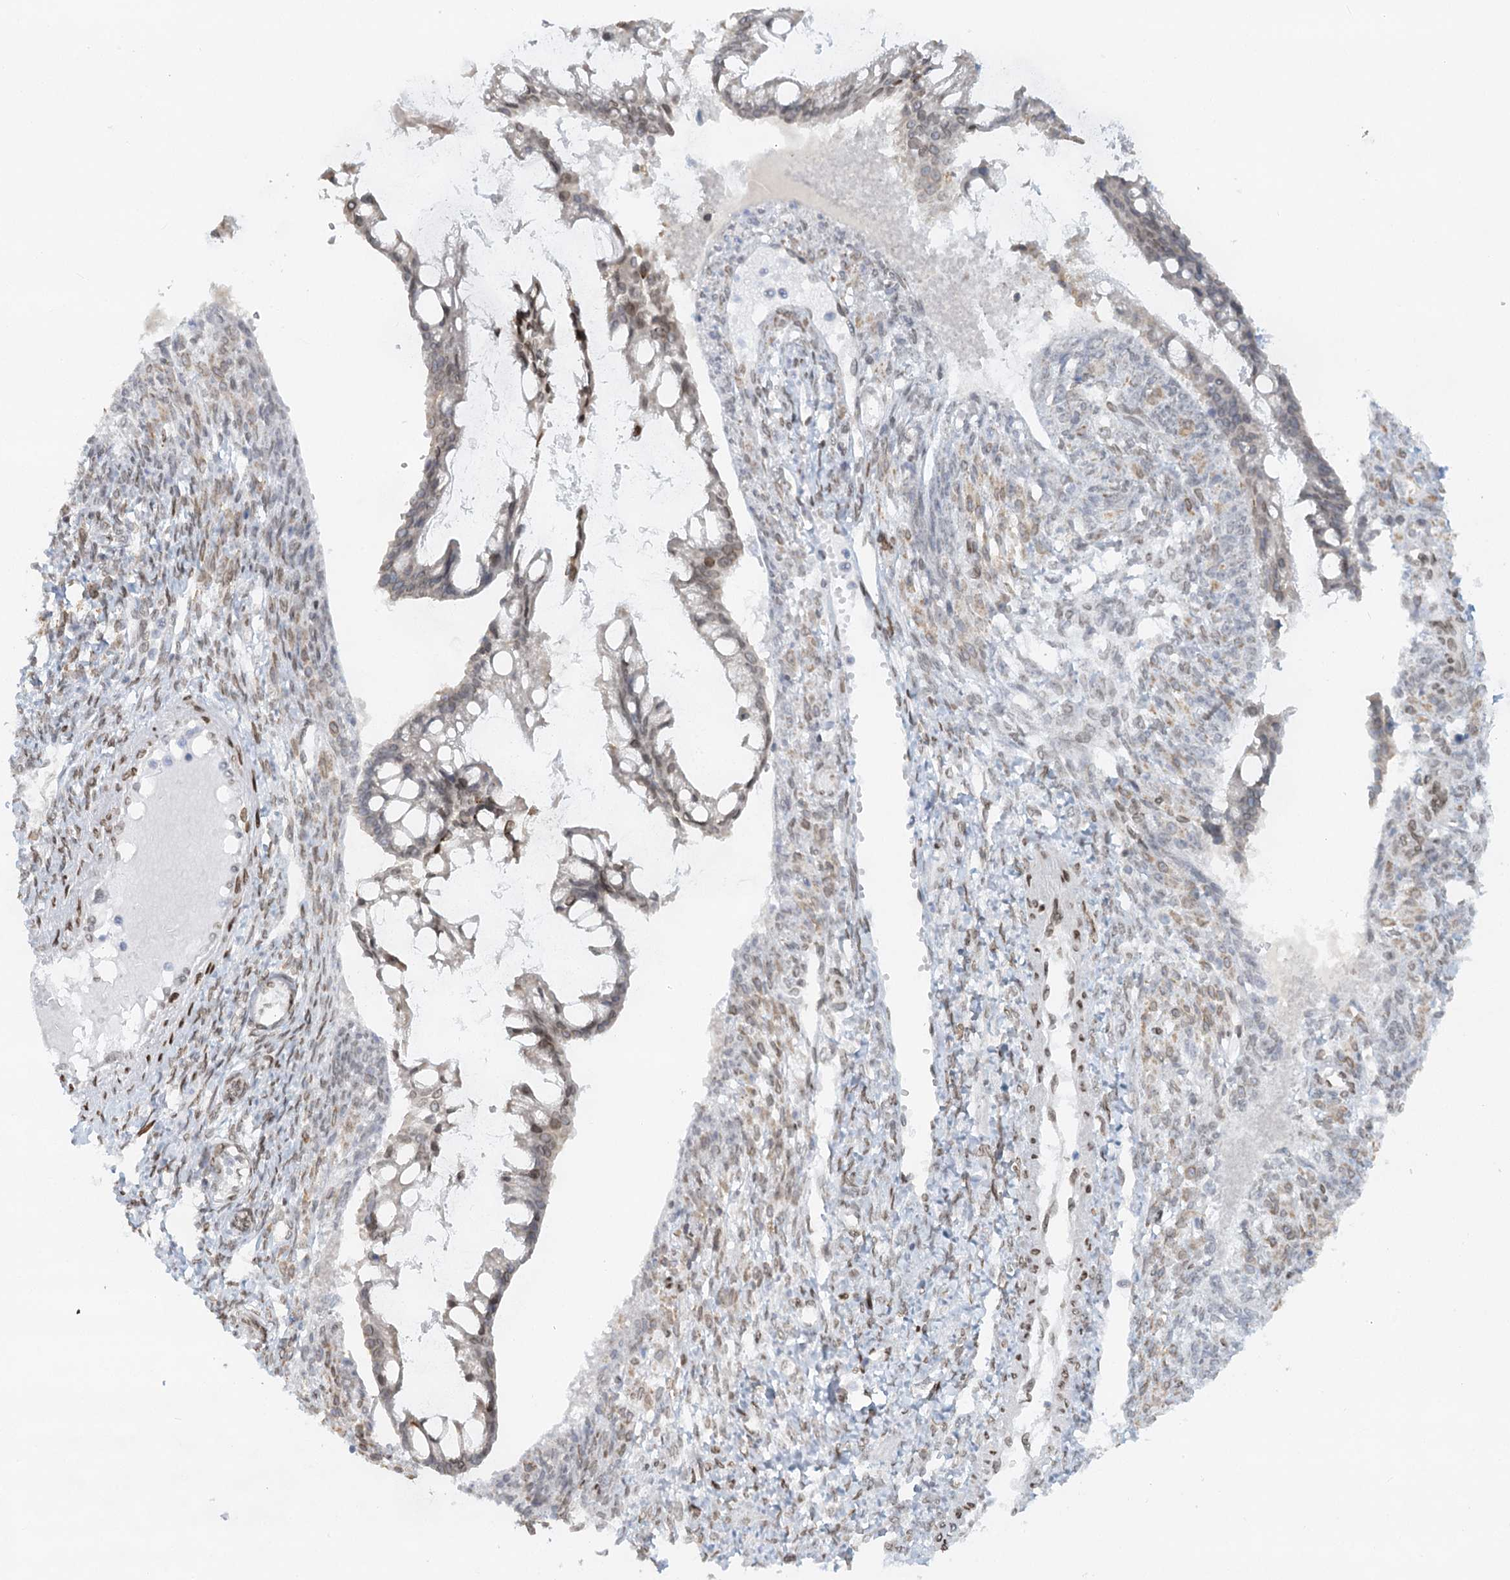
{"staining": {"intensity": "weak", "quantity": "25%-75%", "location": "nuclear"}, "tissue": "ovarian cancer", "cell_type": "Tumor cells", "image_type": "cancer", "snomed": [{"axis": "morphology", "description": "Cystadenocarcinoma, mucinous, NOS"}, {"axis": "topography", "description": "Ovary"}], "caption": "Human mucinous cystadenocarcinoma (ovarian) stained with a protein marker displays weak staining in tumor cells.", "gene": "VWA5A", "patient": {"sex": "female", "age": 73}}